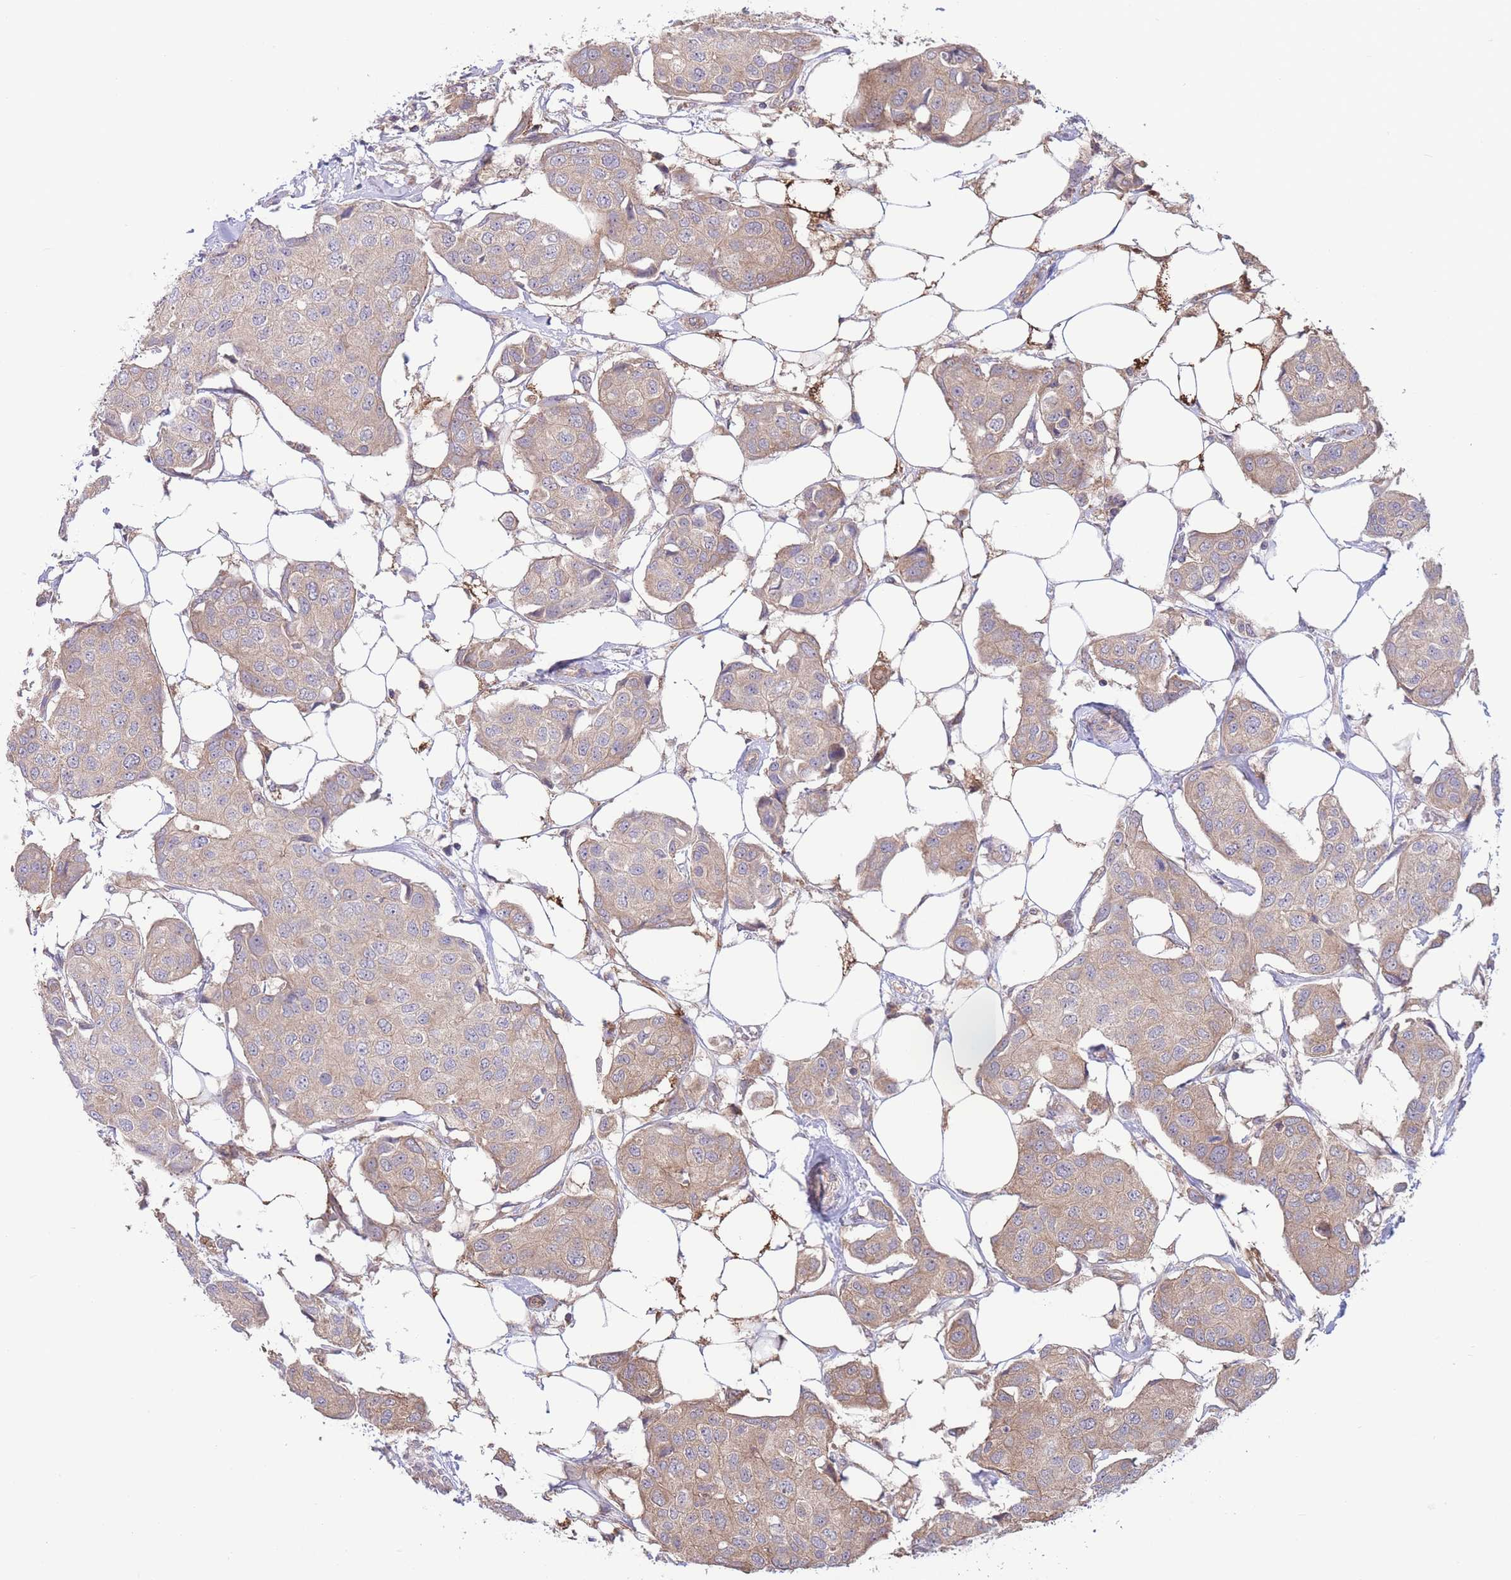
{"staining": {"intensity": "weak", "quantity": "25%-75%", "location": "cytoplasmic/membranous"}, "tissue": "breast cancer", "cell_type": "Tumor cells", "image_type": "cancer", "snomed": [{"axis": "morphology", "description": "Duct carcinoma"}, {"axis": "topography", "description": "Breast"}, {"axis": "topography", "description": "Lymph node"}], "caption": "Brown immunohistochemical staining in human infiltrating ductal carcinoma (breast) exhibits weak cytoplasmic/membranous positivity in about 25%-75% of tumor cells.", "gene": "ALS2CL", "patient": {"sex": "female", "age": 80}}